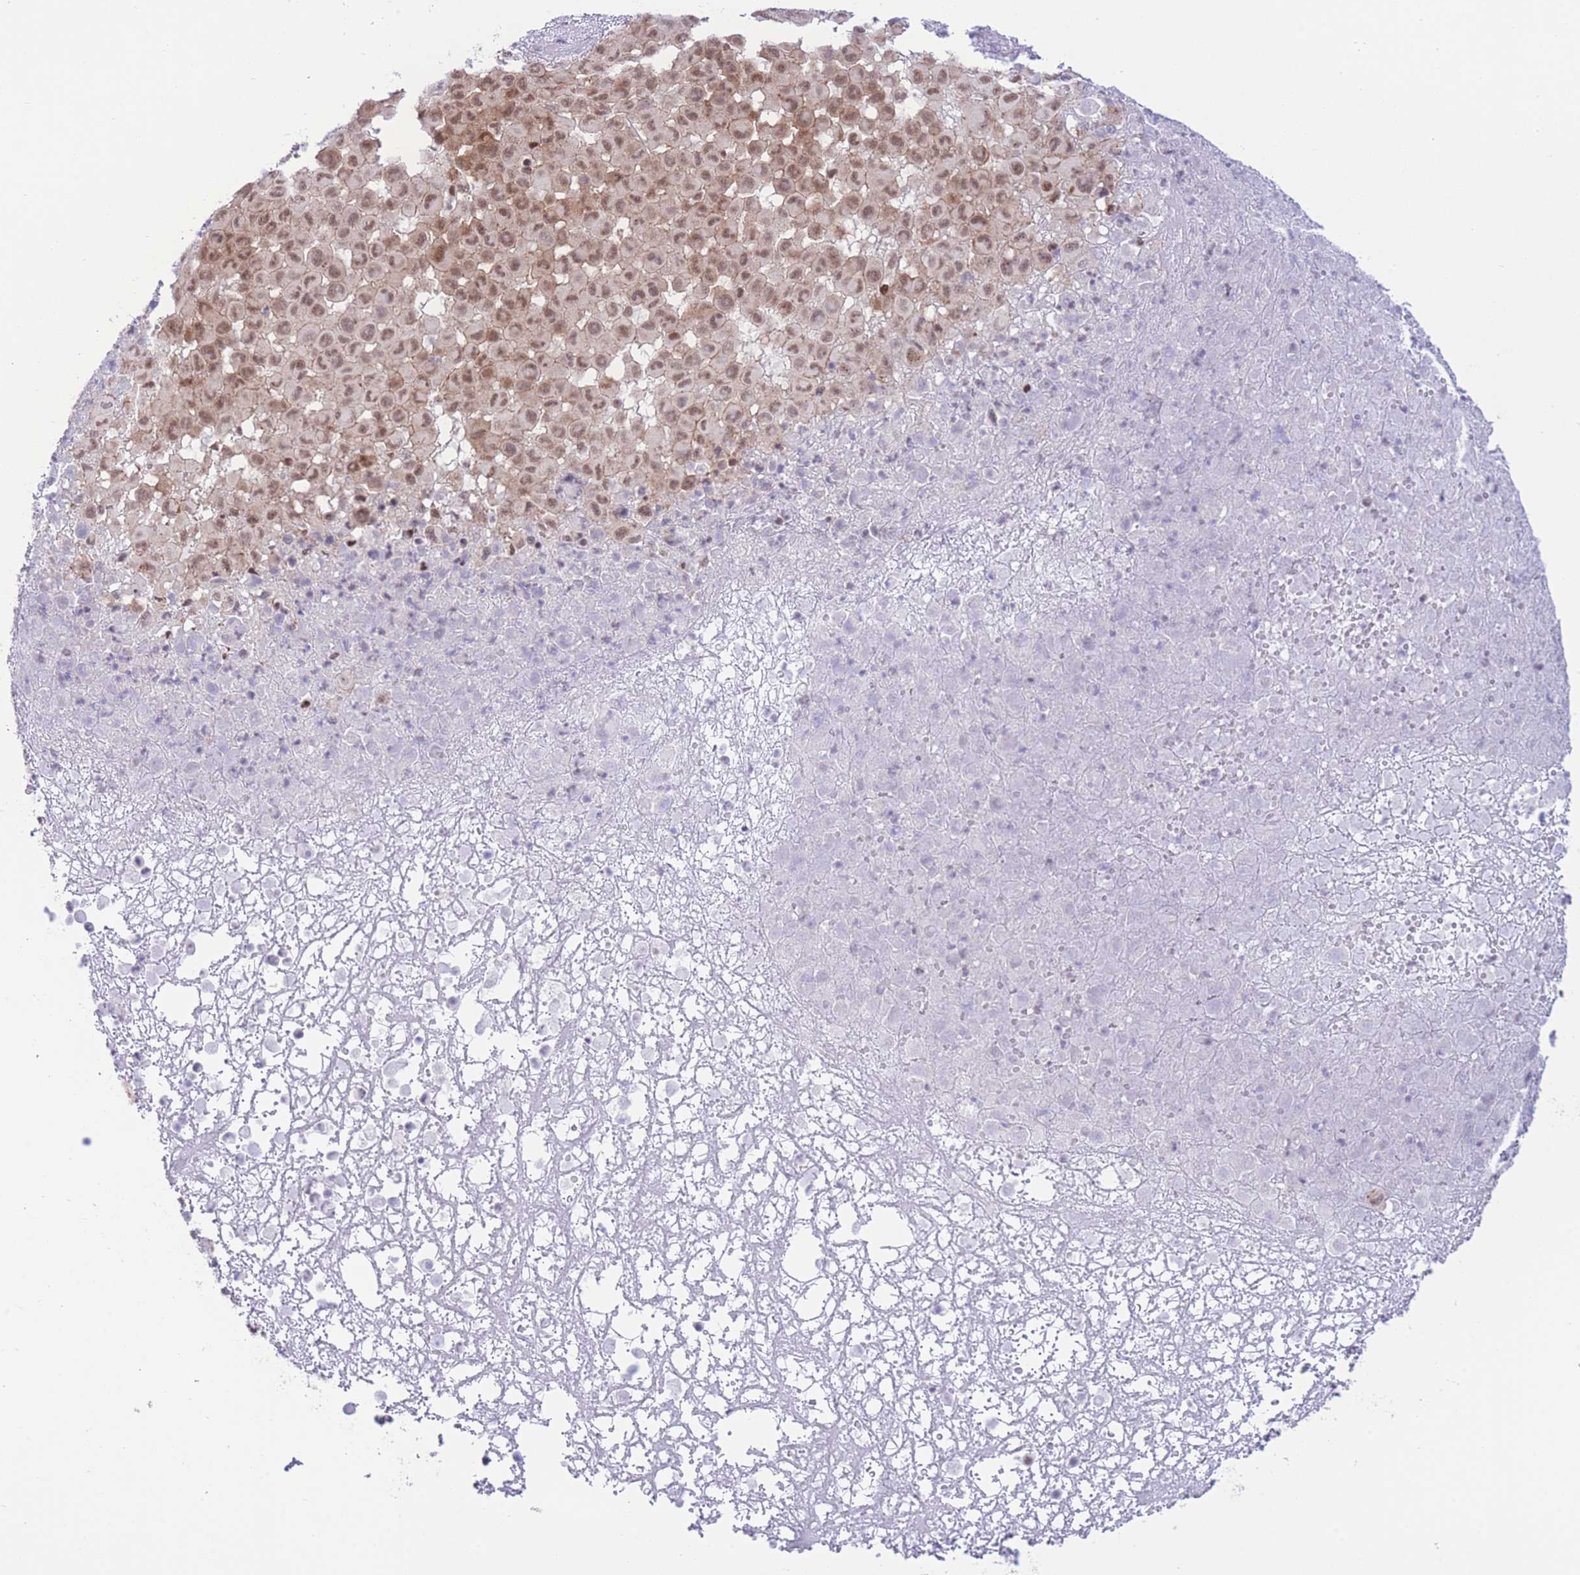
{"staining": {"intensity": "strong", "quantity": ">75%", "location": "nuclear"}, "tissue": "melanoma", "cell_type": "Tumor cells", "image_type": "cancer", "snomed": [{"axis": "morphology", "description": "Malignant melanoma, NOS"}, {"axis": "topography", "description": "Skin"}], "caption": "There is high levels of strong nuclear staining in tumor cells of melanoma, as demonstrated by immunohistochemical staining (brown color).", "gene": "PCIF1", "patient": {"sex": "male", "age": 73}}